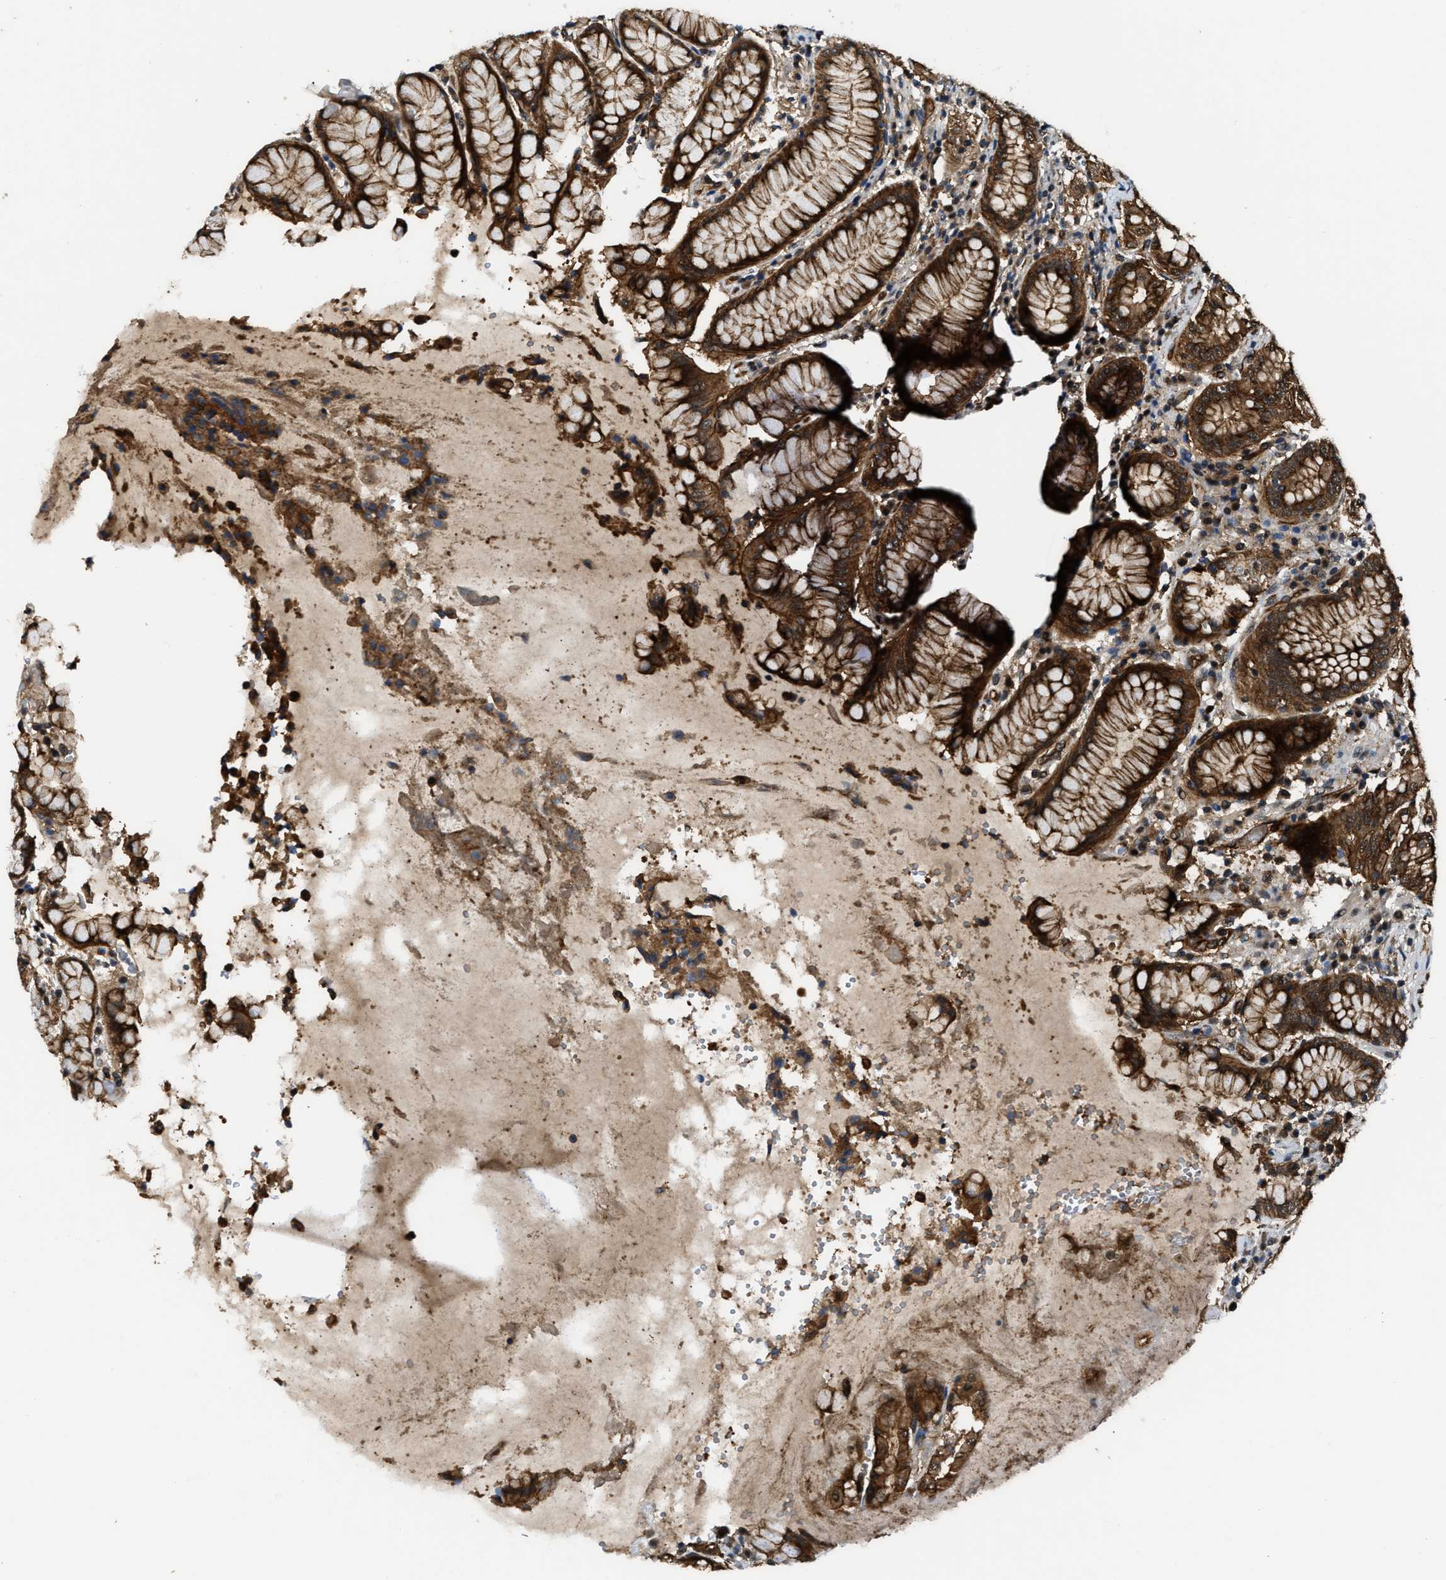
{"staining": {"intensity": "strong", "quantity": ">75%", "location": "cytoplasmic/membranous"}, "tissue": "stomach", "cell_type": "Glandular cells", "image_type": "normal", "snomed": [{"axis": "morphology", "description": "Normal tissue, NOS"}, {"axis": "topography", "description": "Stomach"}, {"axis": "topography", "description": "Stomach, lower"}], "caption": "Protein staining exhibits strong cytoplasmic/membranous staining in about >75% of glandular cells in normal stomach. The protein of interest is shown in brown color, while the nuclei are stained blue.", "gene": "COPS2", "patient": {"sex": "female", "age": 56}}